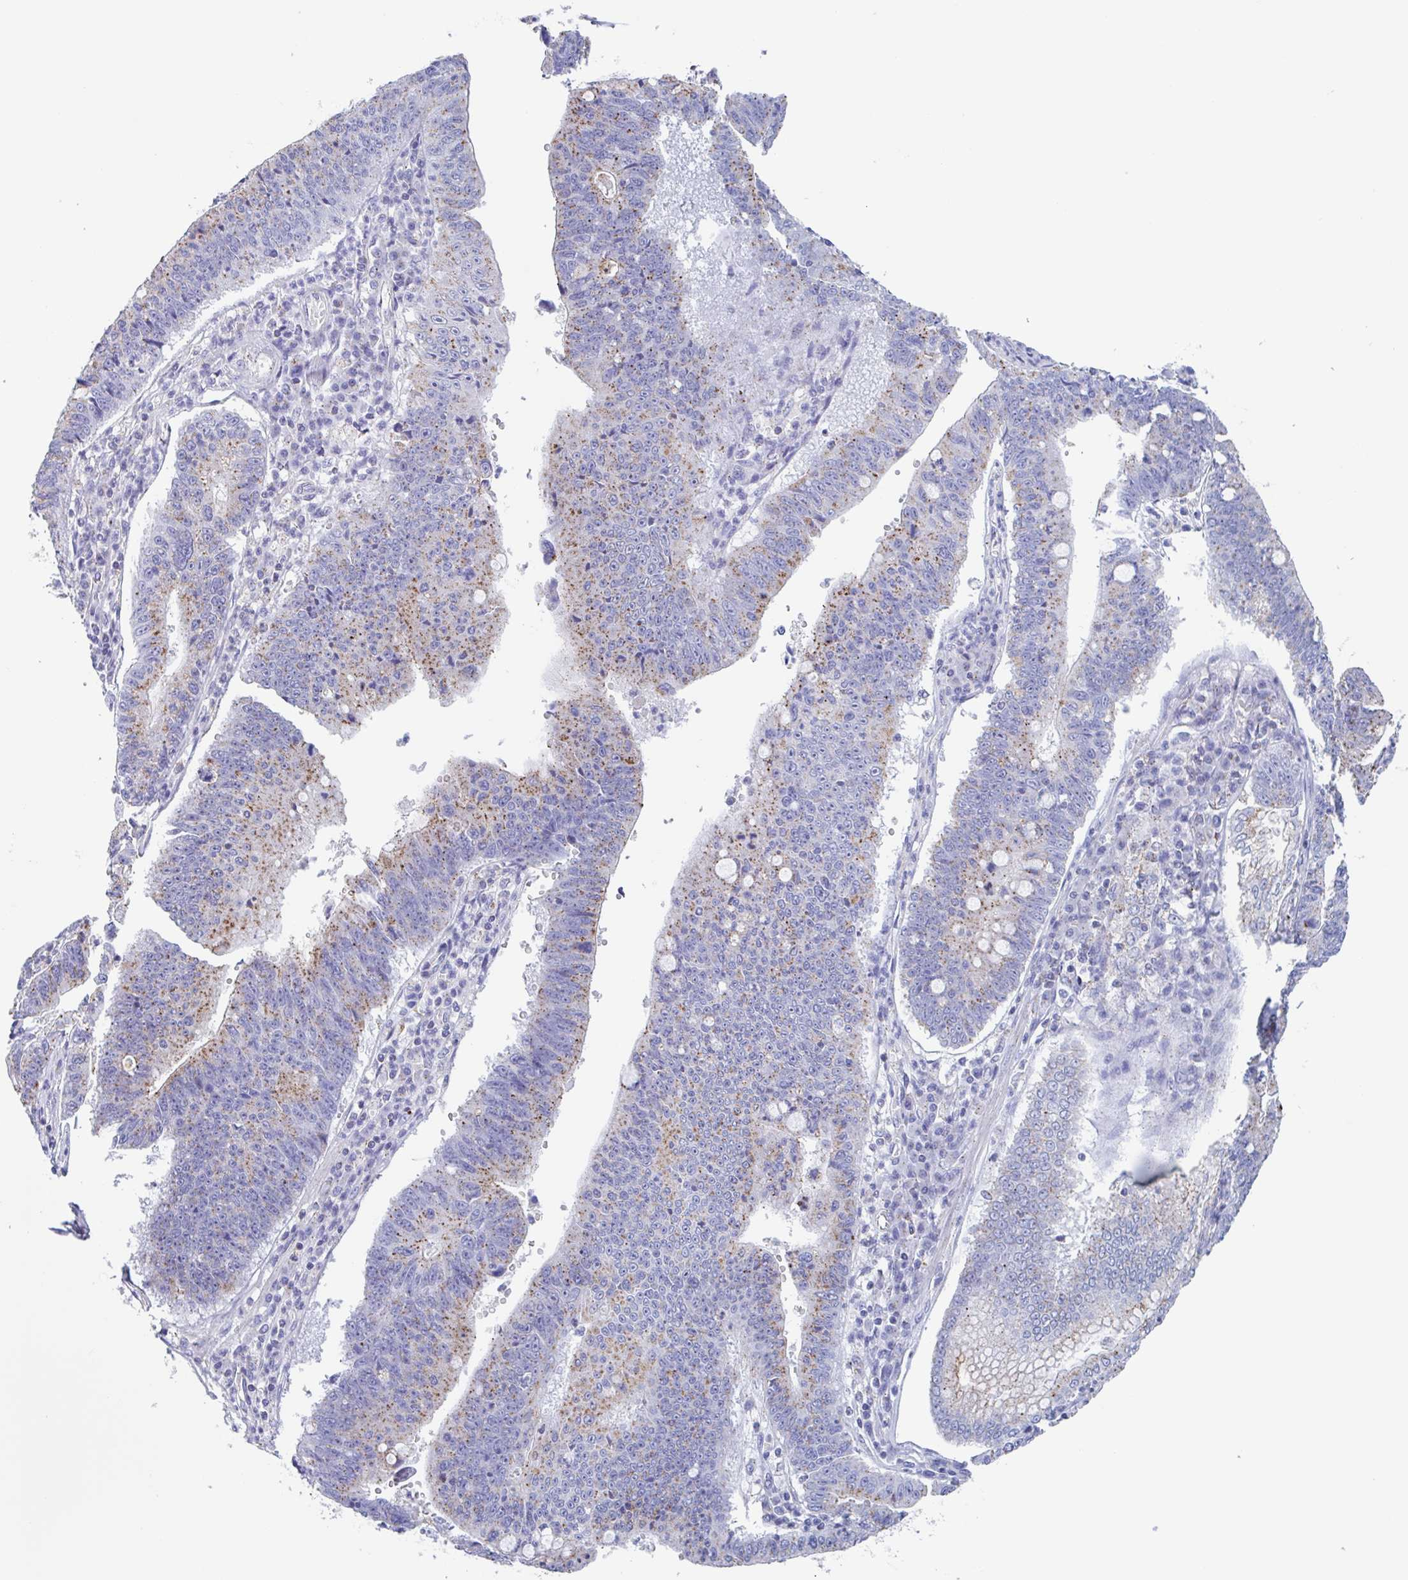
{"staining": {"intensity": "moderate", "quantity": ">75%", "location": "cytoplasmic/membranous"}, "tissue": "stomach cancer", "cell_type": "Tumor cells", "image_type": "cancer", "snomed": [{"axis": "morphology", "description": "Adenocarcinoma, NOS"}, {"axis": "topography", "description": "Stomach"}], "caption": "Protein analysis of stomach adenocarcinoma tissue exhibits moderate cytoplasmic/membranous positivity in about >75% of tumor cells.", "gene": "CHMP5", "patient": {"sex": "male", "age": 59}}